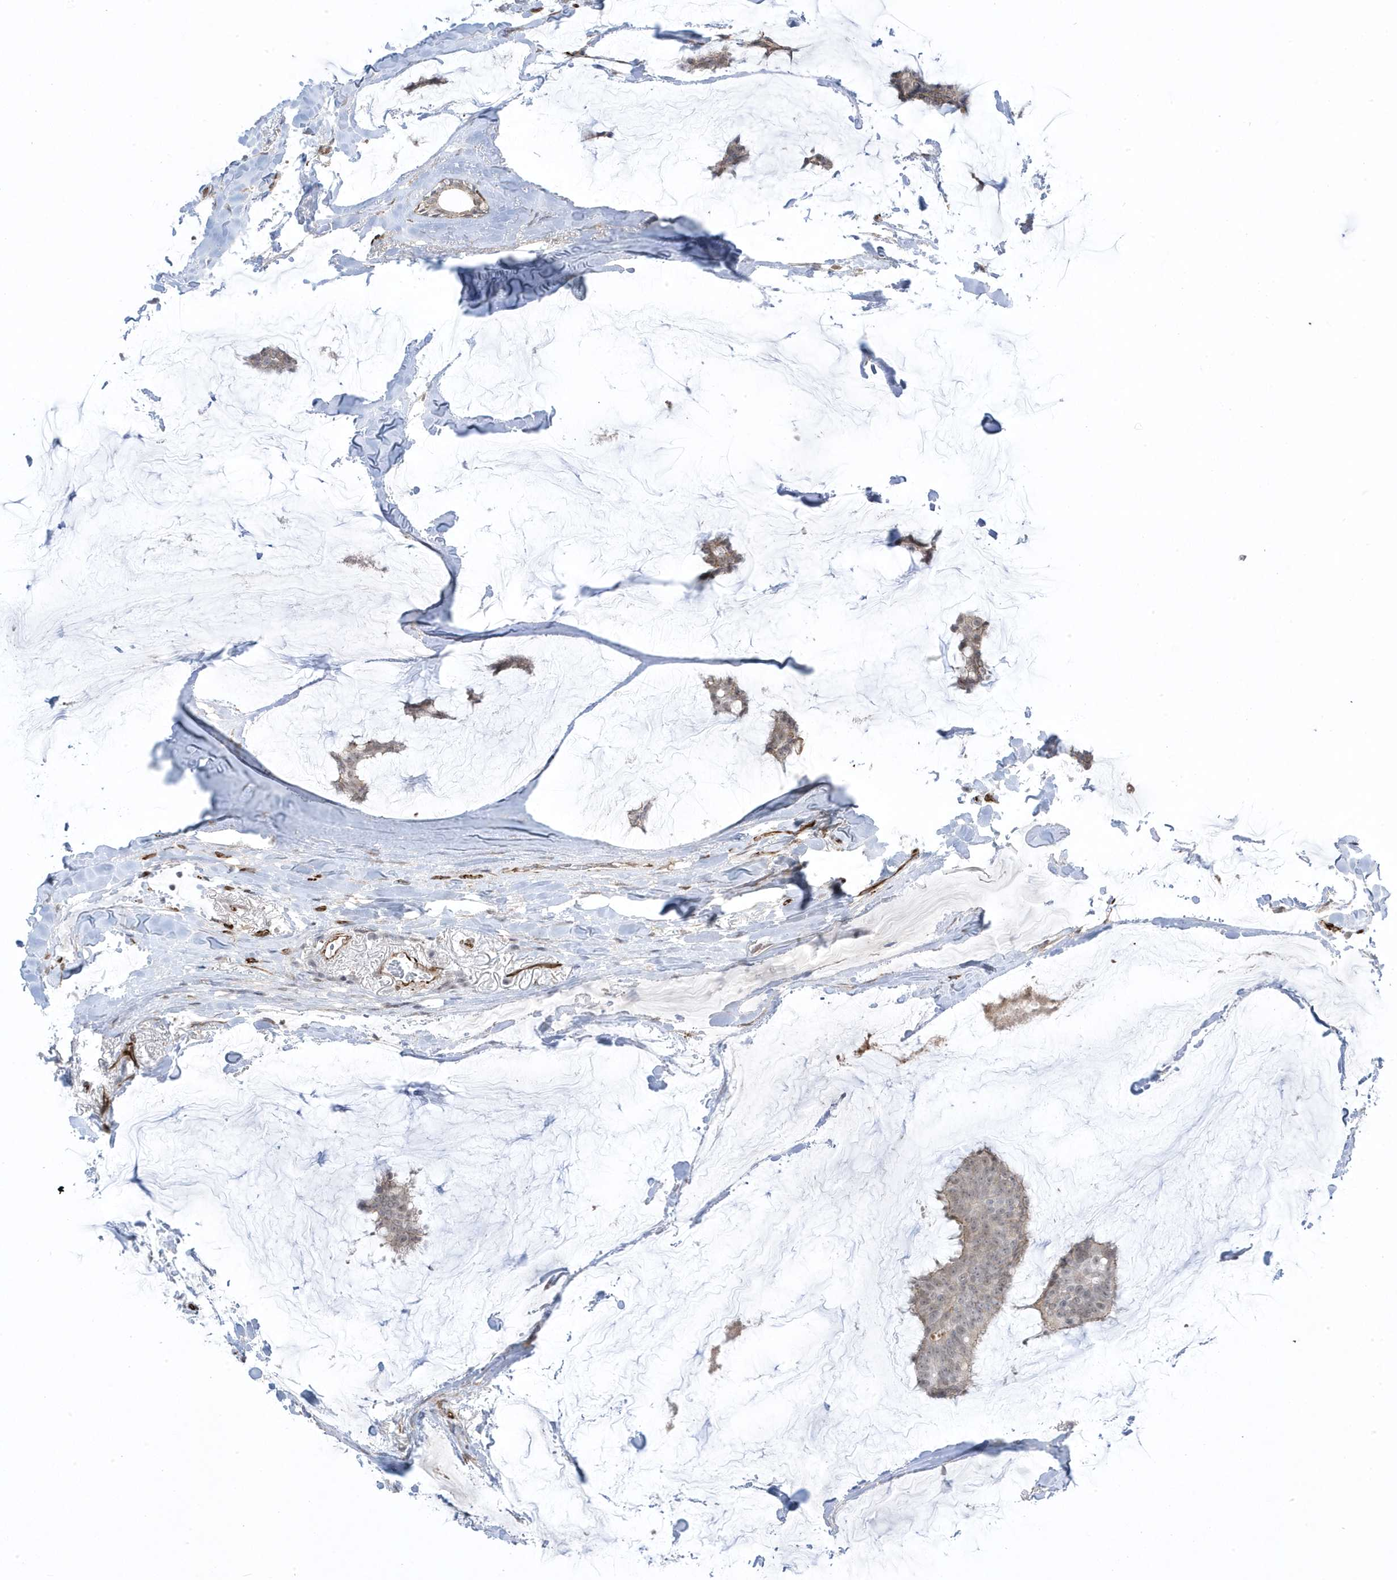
{"staining": {"intensity": "weak", "quantity": ">75%", "location": "nuclear"}, "tissue": "breast cancer", "cell_type": "Tumor cells", "image_type": "cancer", "snomed": [{"axis": "morphology", "description": "Duct carcinoma"}, {"axis": "topography", "description": "Breast"}], "caption": "High-power microscopy captured an immunohistochemistry (IHC) photomicrograph of breast cancer (invasive ductal carcinoma), revealing weak nuclear staining in approximately >75% of tumor cells. The staining was performed using DAB, with brown indicating positive protein expression. Nuclei are stained blue with hematoxylin.", "gene": "ADAMTSL3", "patient": {"sex": "female", "age": 93}}